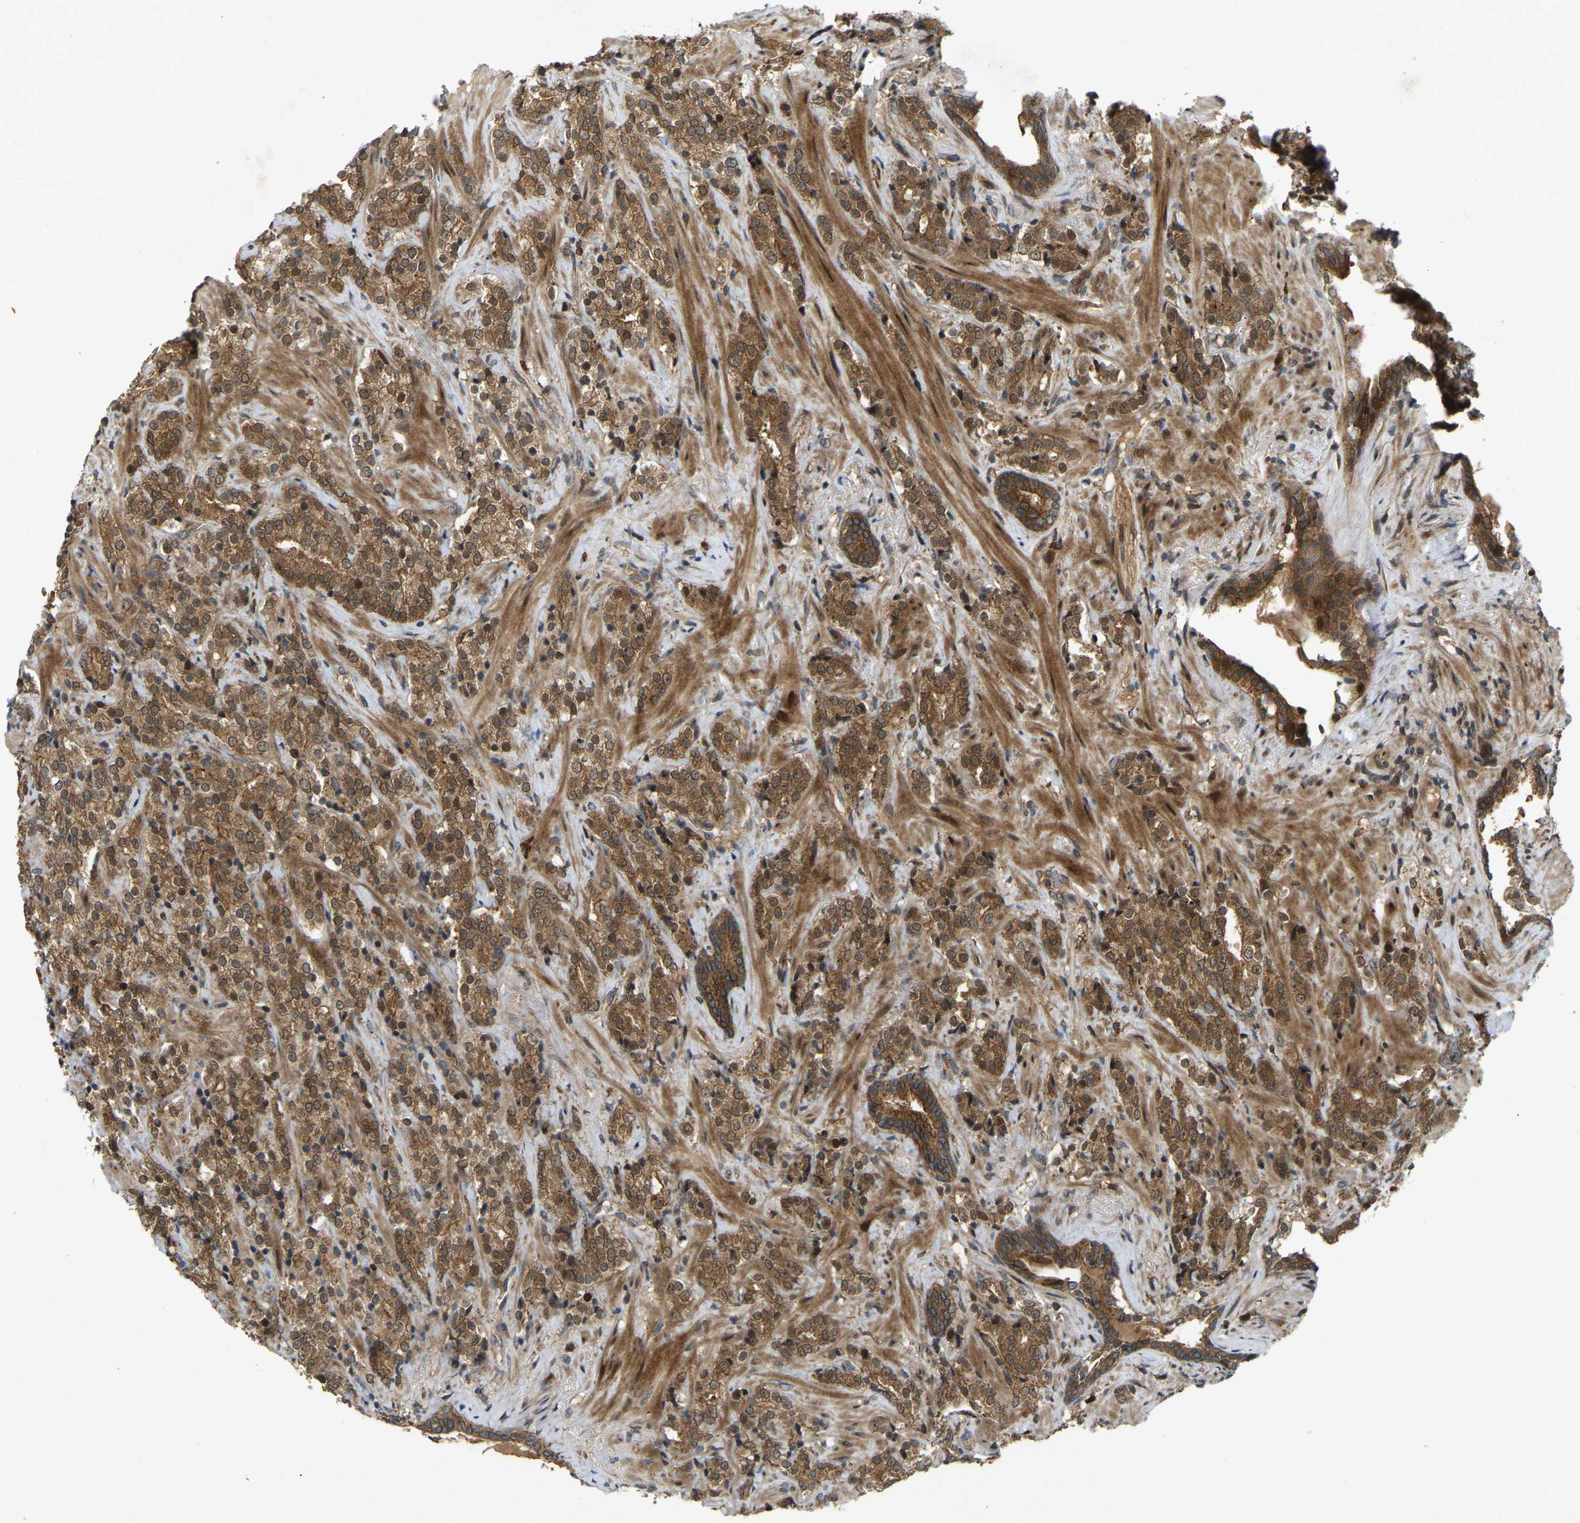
{"staining": {"intensity": "moderate", "quantity": ">75%", "location": "cytoplasmic/membranous,nuclear"}, "tissue": "prostate cancer", "cell_type": "Tumor cells", "image_type": "cancer", "snomed": [{"axis": "morphology", "description": "Adenocarcinoma, High grade"}, {"axis": "topography", "description": "Prostate"}], "caption": "IHC of human high-grade adenocarcinoma (prostate) exhibits medium levels of moderate cytoplasmic/membranous and nuclear positivity in about >75% of tumor cells. The staining is performed using DAB (3,3'-diaminobenzidine) brown chromogen to label protein expression. The nuclei are counter-stained blue using hematoxylin.", "gene": "KIAA1549", "patient": {"sex": "male", "age": 71}}